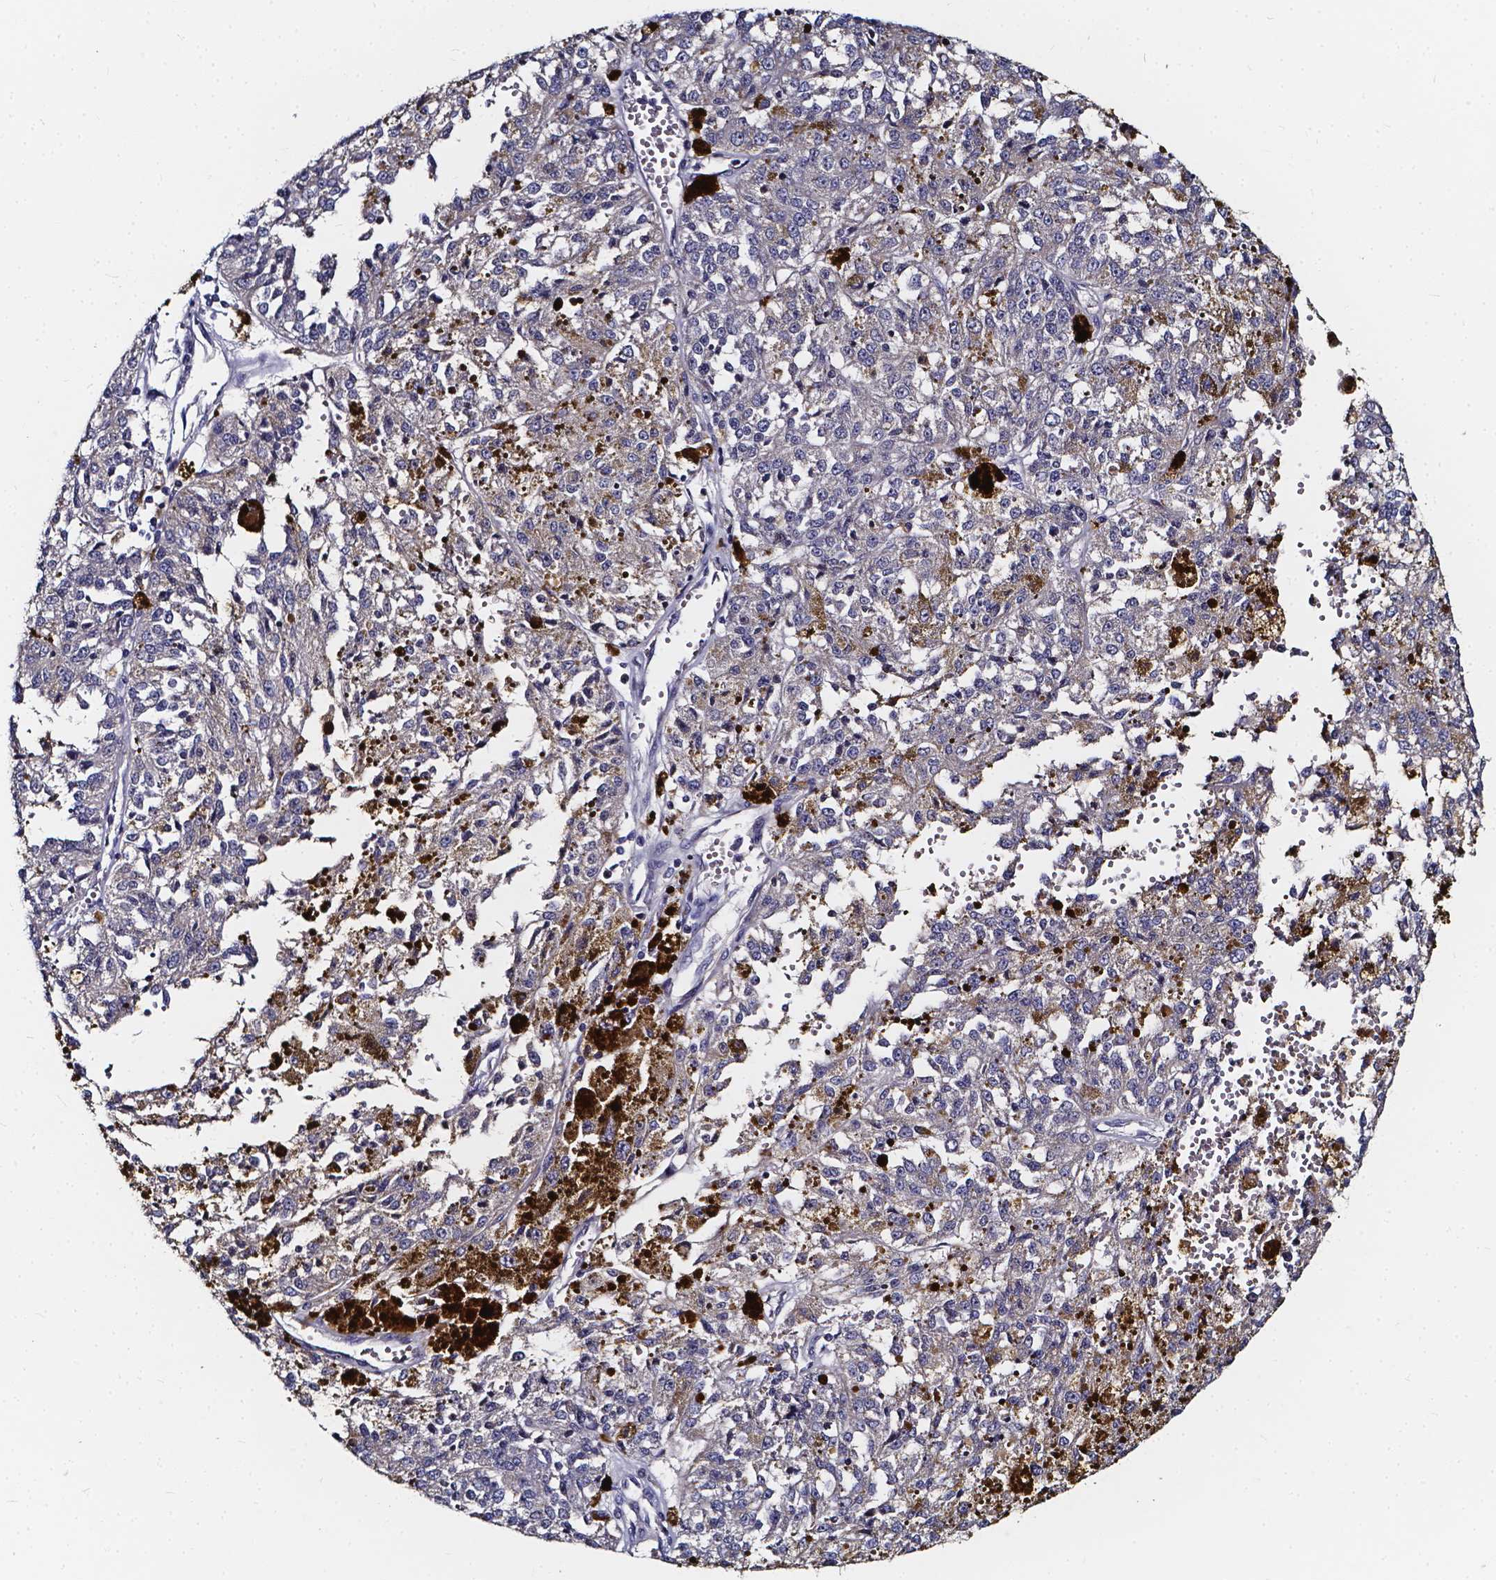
{"staining": {"intensity": "negative", "quantity": "none", "location": "none"}, "tissue": "melanoma", "cell_type": "Tumor cells", "image_type": "cancer", "snomed": [{"axis": "morphology", "description": "Malignant melanoma, Metastatic site"}, {"axis": "topography", "description": "Lymph node"}], "caption": "Image shows no protein staining in tumor cells of malignant melanoma (metastatic site) tissue.", "gene": "SOWAHA", "patient": {"sex": "female", "age": 64}}